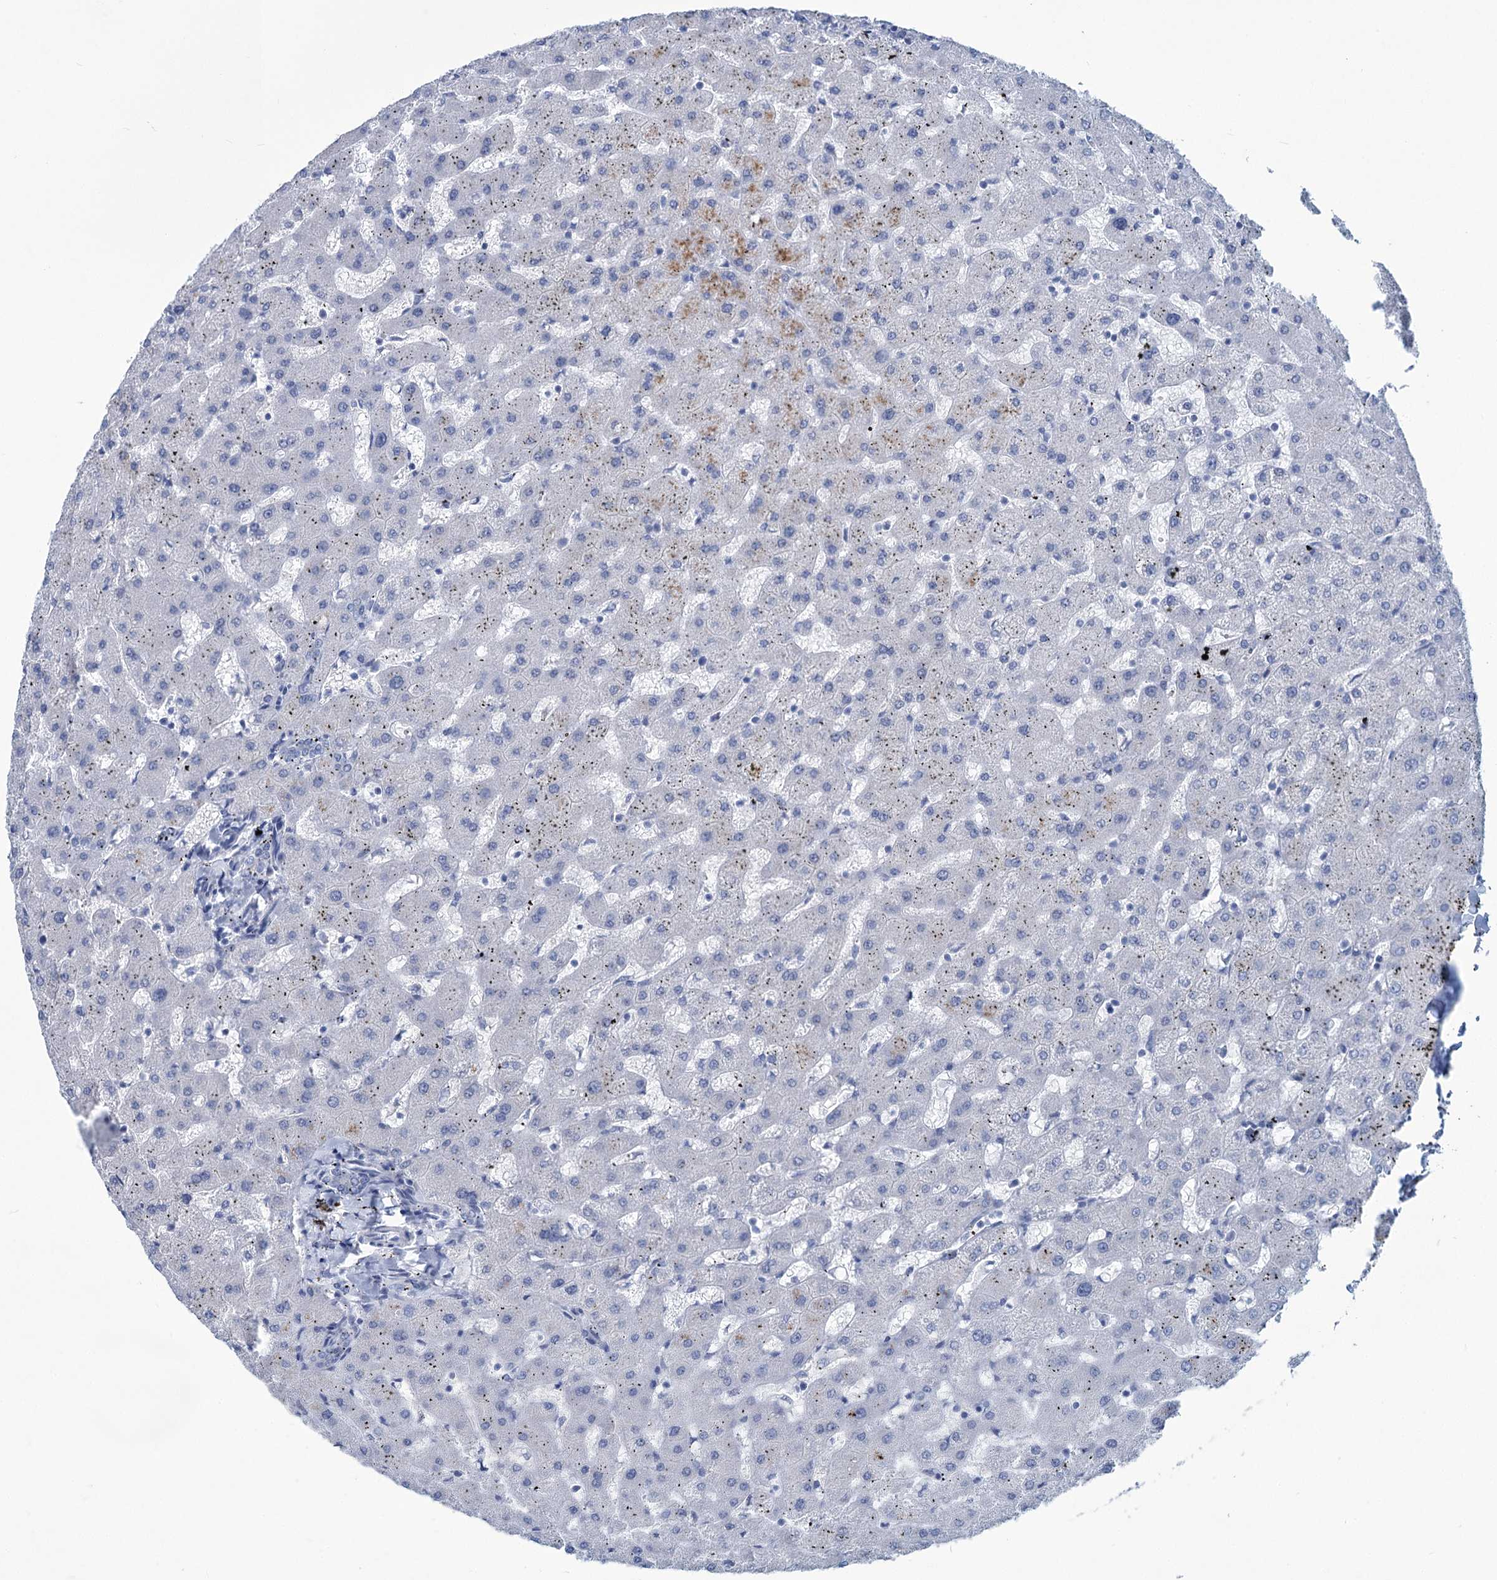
{"staining": {"intensity": "negative", "quantity": "none", "location": "none"}, "tissue": "liver", "cell_type": "Cholangiocytes", "image_type": "normal", "snomed": [{"axis": "morphology", "description": "Normal tissue, NOS"}, {"axis": "topography", "description": "Liver"}], "caption": "IHC micrograph of normal liver: human liver stained with DAB (3,3'-diaminobenzidine) demonstrates no significant protein positivity in cholangiocytes.", "gene": "NEU3", "patient": {"sex": "female", "age": 63}}